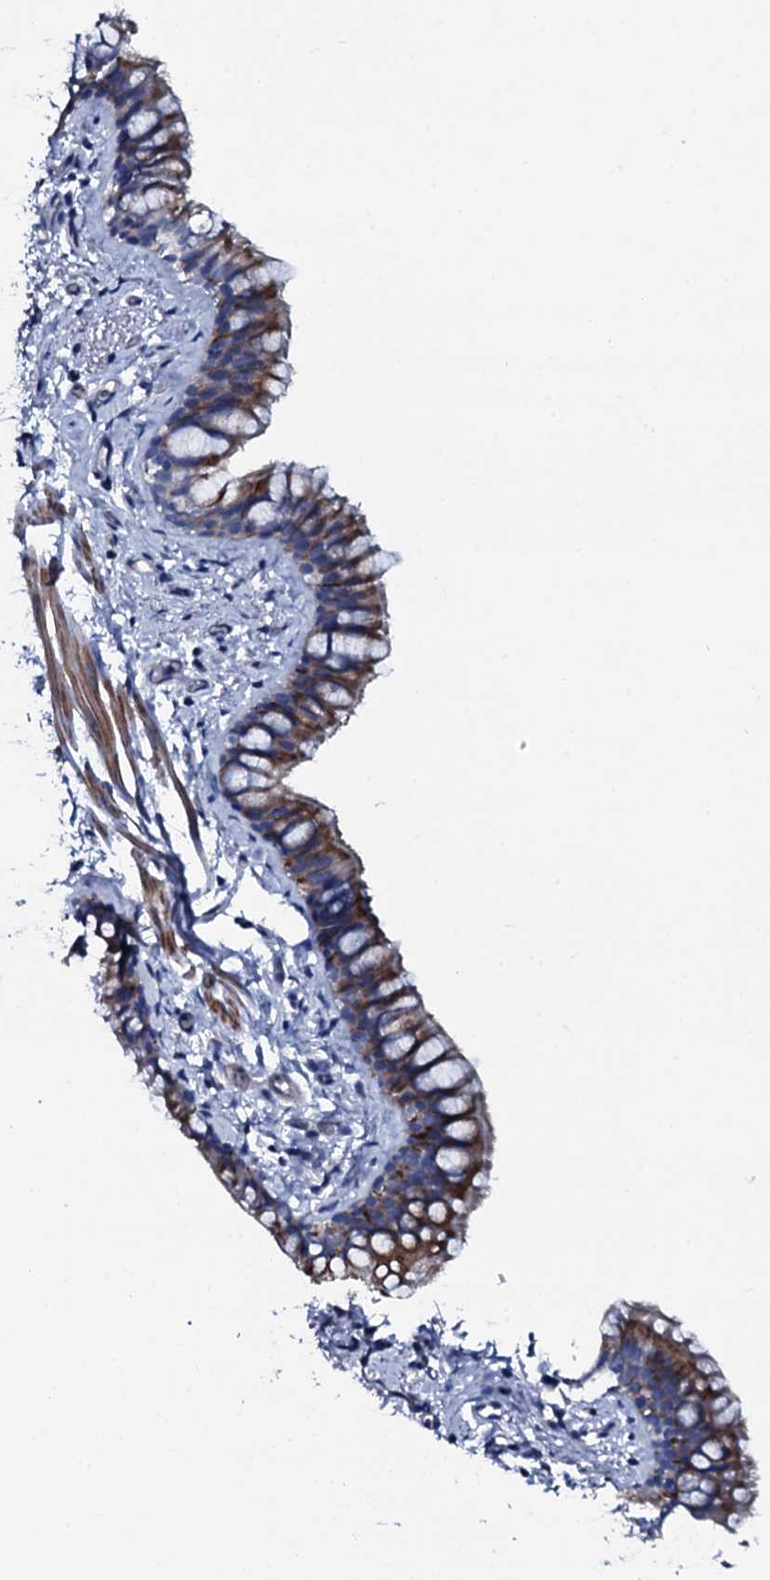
{"staining": {"intensity": "strong", "quantity": ">75%", "location": "cytoplasmic/membranous"}, "tissue": "bronchus", "cell_type": "Respiratory epithelial cells", "image_type": "normal", "snomed": [{"axis": "morphology", "description": "Normal tissue, NOS"}, {"axis": "topography", "description": "Cartilage tissue"}, {"axis": "topography", "description": "Bronchus"}], "caption": "Immunohistochemistry (IHC) (DAB (3,3'-diaminobenzidine)) staining of unremarkable human bronchus shows strong cytoplasmic/membranous protein positivity in about >75% of respiratory epithelial cells.", "gene": "GYS2", "patient": {"sex": "female", "age": 36}}